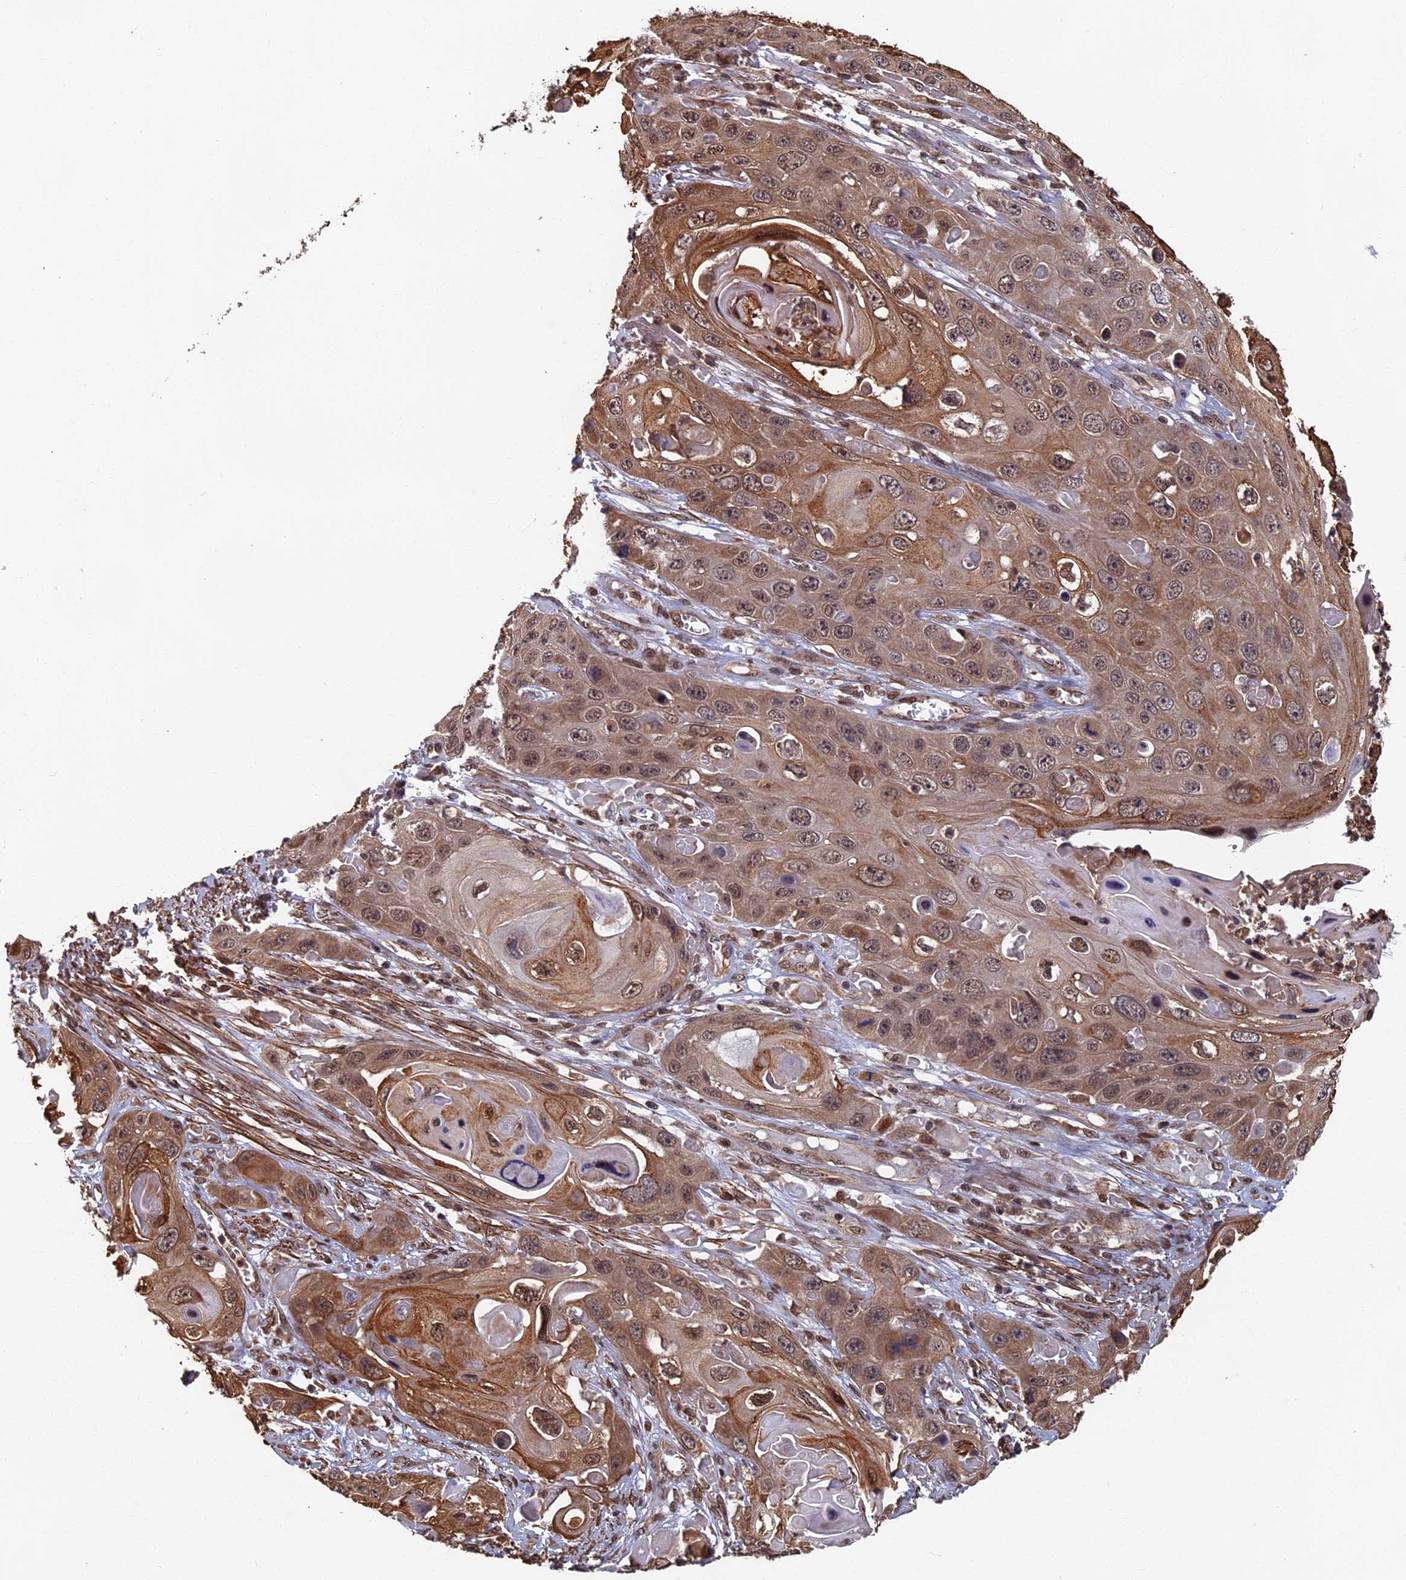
{"staining": {"intensity": "moderate", "quantity": ">75%", "location": "cytoplasmic/membranous,nuclear"}, "tissue": "skin cancer", "cell_type": "Tumor cells", "image_type": "cancer", "snomed": [{"axis": "morphology", "description": "Squamous cell carcinoma, NOS"}, {"axis": "topography", "description": "Skin"}], "caption": "Moderate cytoplasmic/membranous and nuclear expression for a protein is present in approximately >75% of tumor cells of skin squamous cell carcinoma using IHC.", "gene": "CTDP1", "patient": {"sex": "male", "age": 55}}